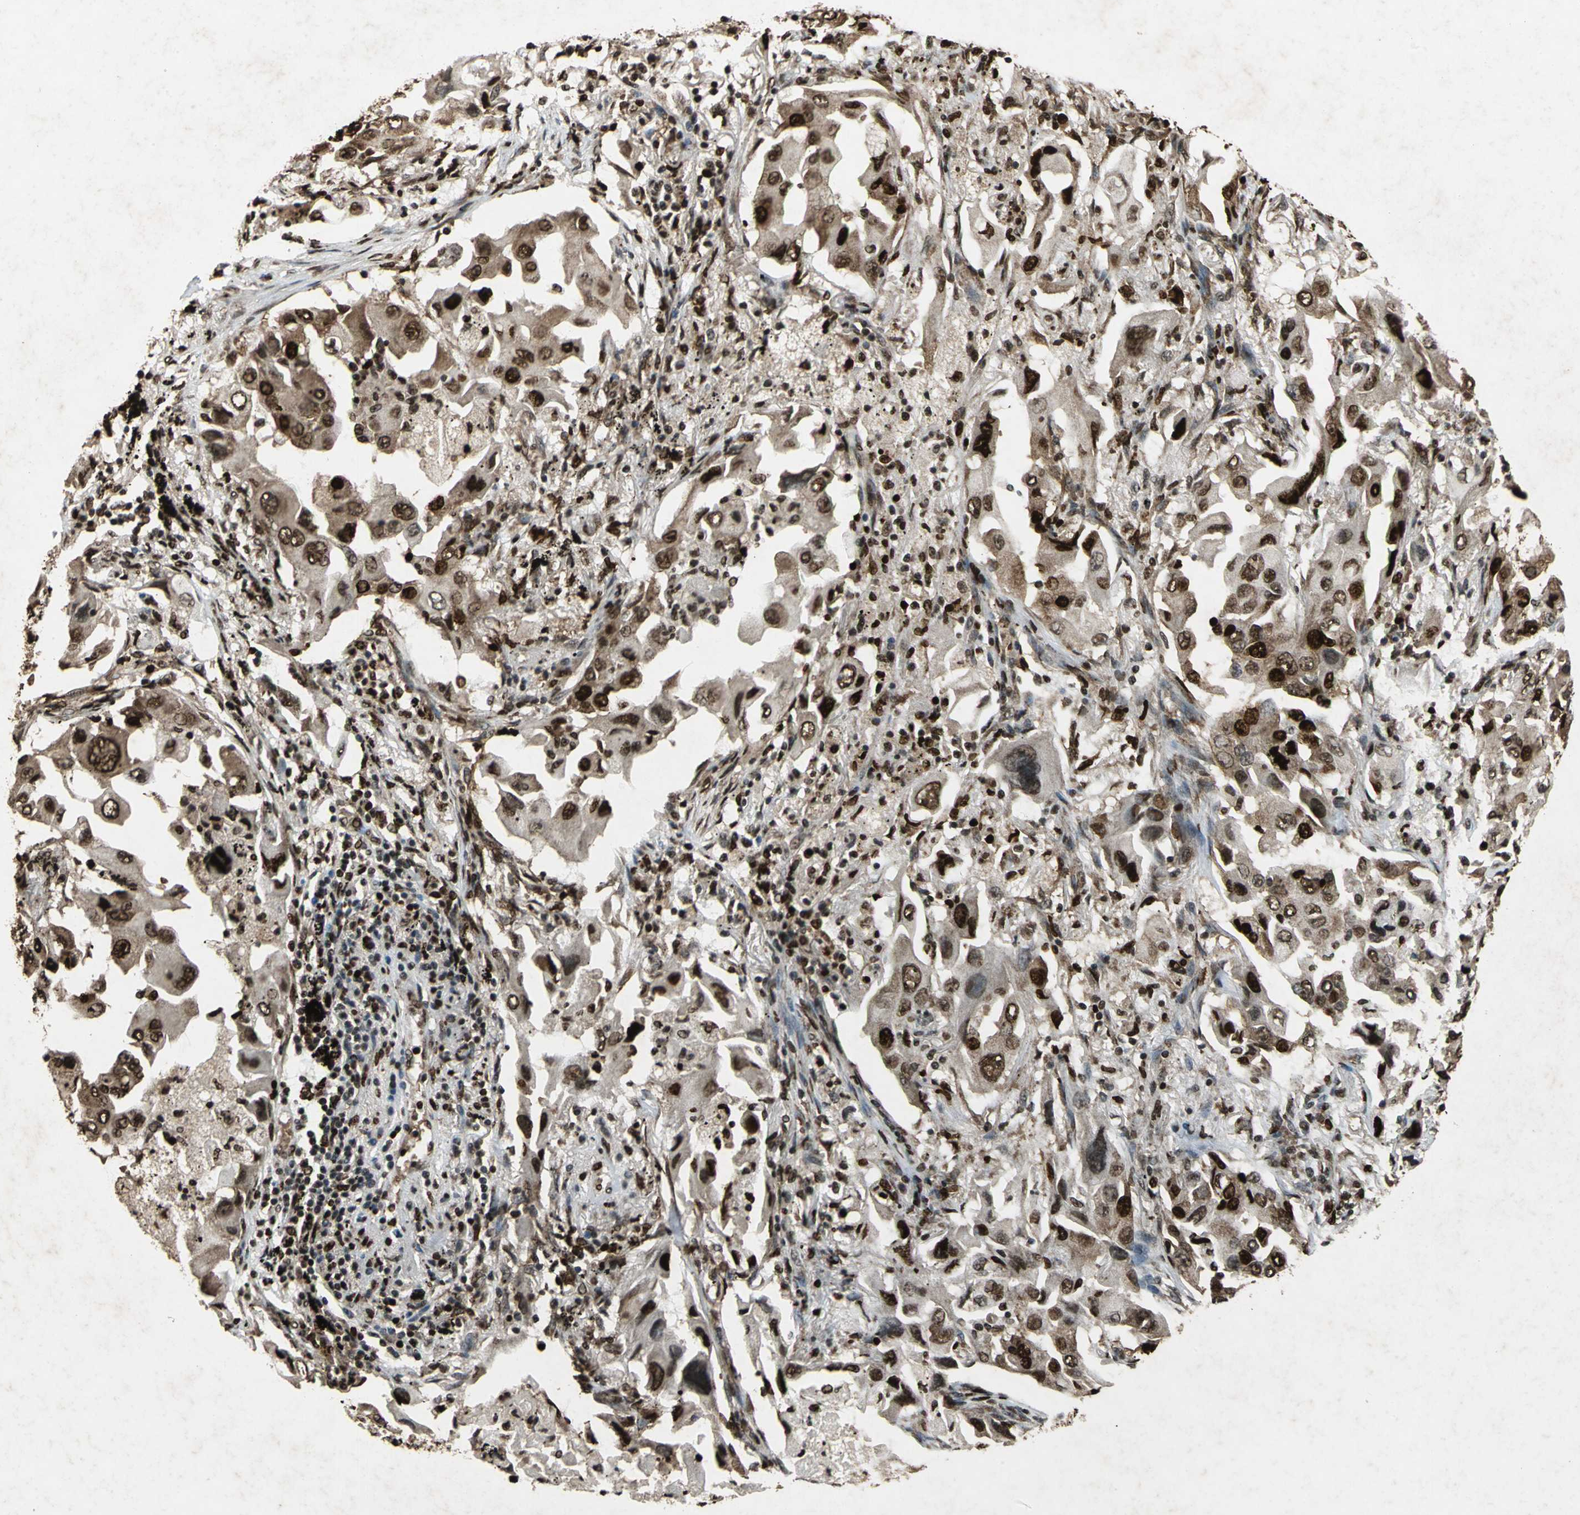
{"staining": {"intensity": "strong", "quantity": ">75%", "location": "cytoplasmic/membranous,nuclear"}, "tissue": "lung cancer", "cell_type": "Tumor cells", "image_type": "cancer", "snomed": [{"axis": "morphology", "description": "Adenocarcinoma, NOS"}, {"axis": "topography", "description": "Lung"}], "caption": "A photomicrograph of human lung cancer (adenocarcinoma) stained for a protein demonstrates strong cytoplasmic/membranous and nuclear brown staining in tumor cells.", "gene": "ANP32A", "patient": {"sex": "female", "age": 65}}